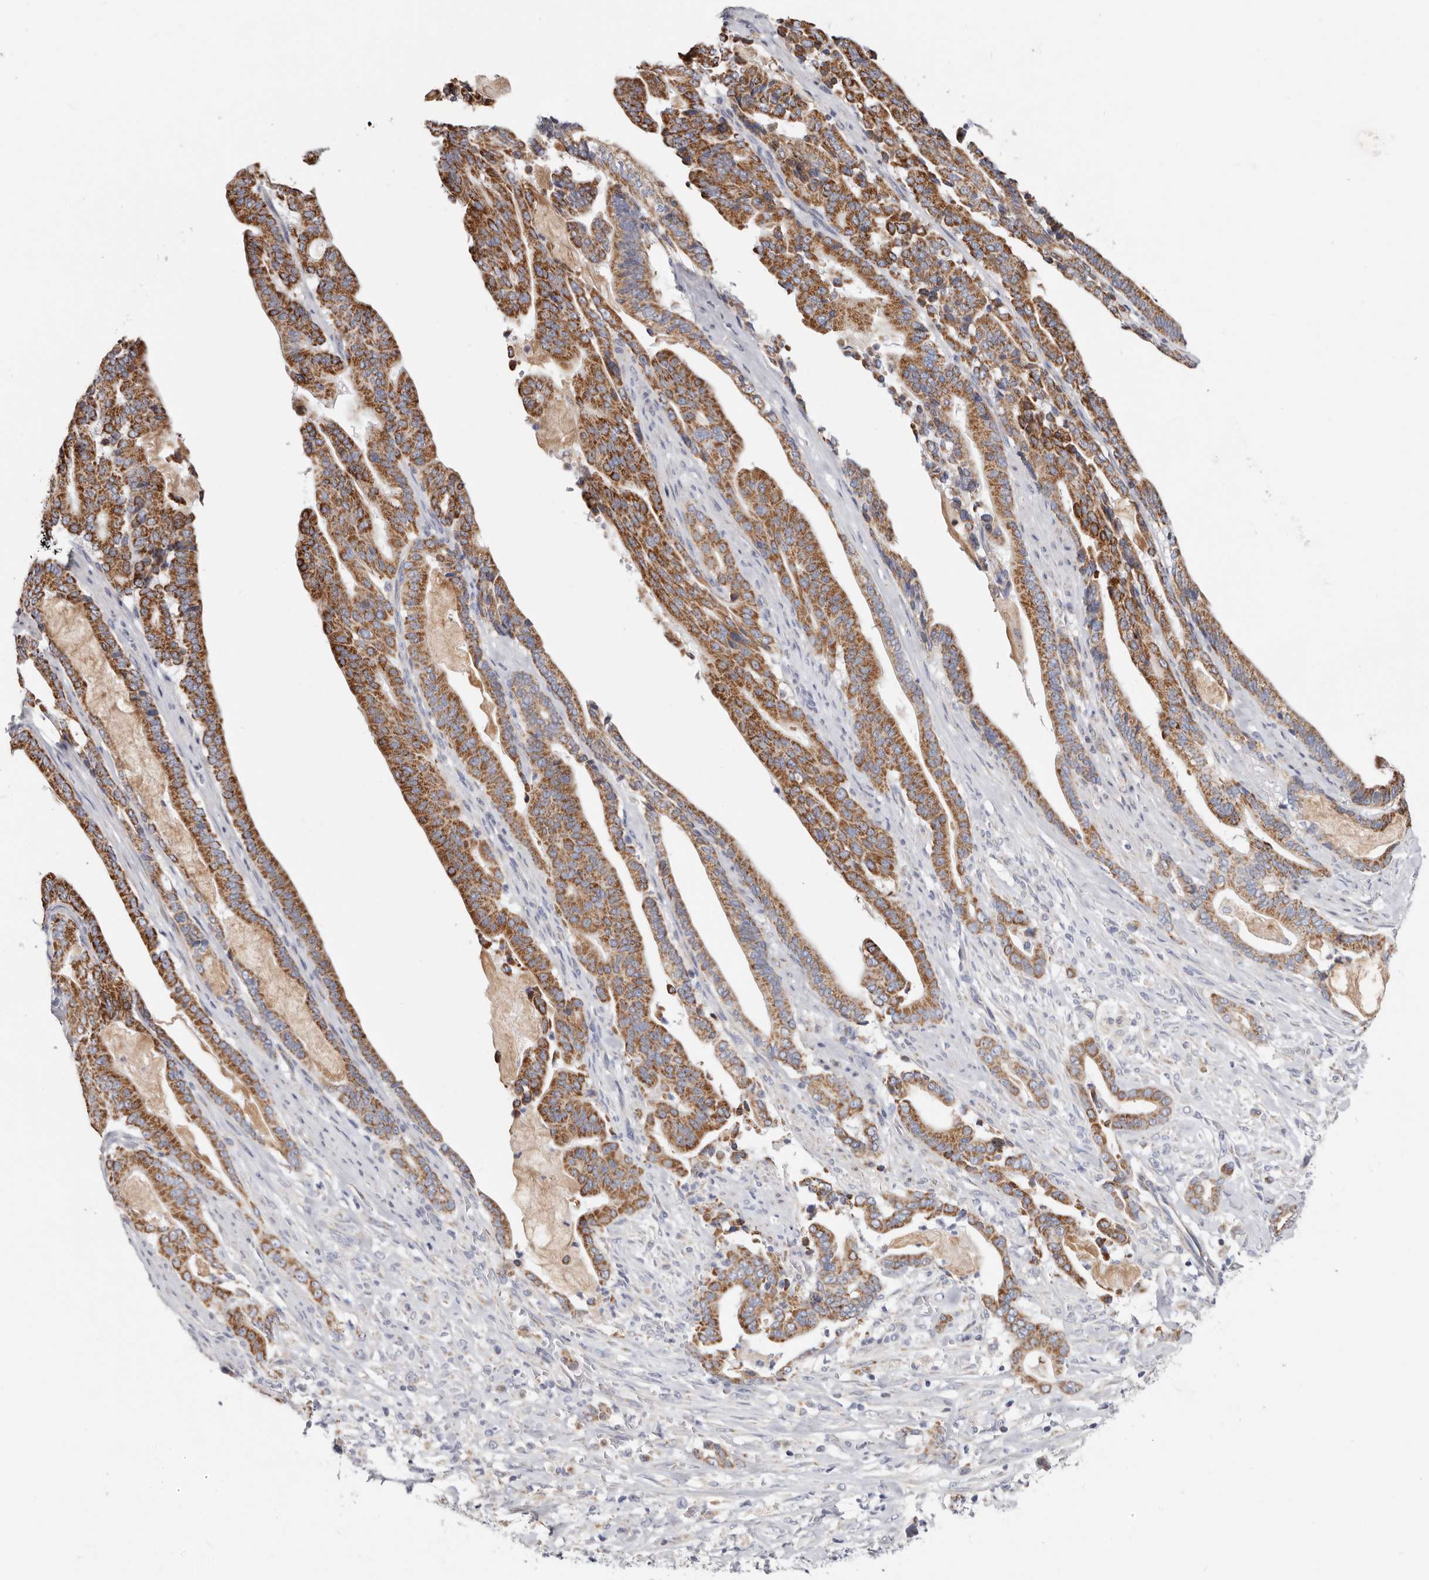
{"staining": {"intensity": "moderate", "quantity": ">75%", "location": "cytoplasmic/membranous"}, "tissue": "pancreatic cancer", "cell_type": "Tumor cells", "image_type": "cancer", "snomed": [{"axis": "morphology", "description": "Adenocarcinoma, NOS"}, {"axis": "topography", "description": "Pancreas"}], "caption": "A brown stain labels moderate cytoplasmic/membranous positivity of a protein in pancreatic cancer (adenocarcinoma) tumor cells.", "gene": "RSPO2", "patient": {"sex": "male", "age": 63}}